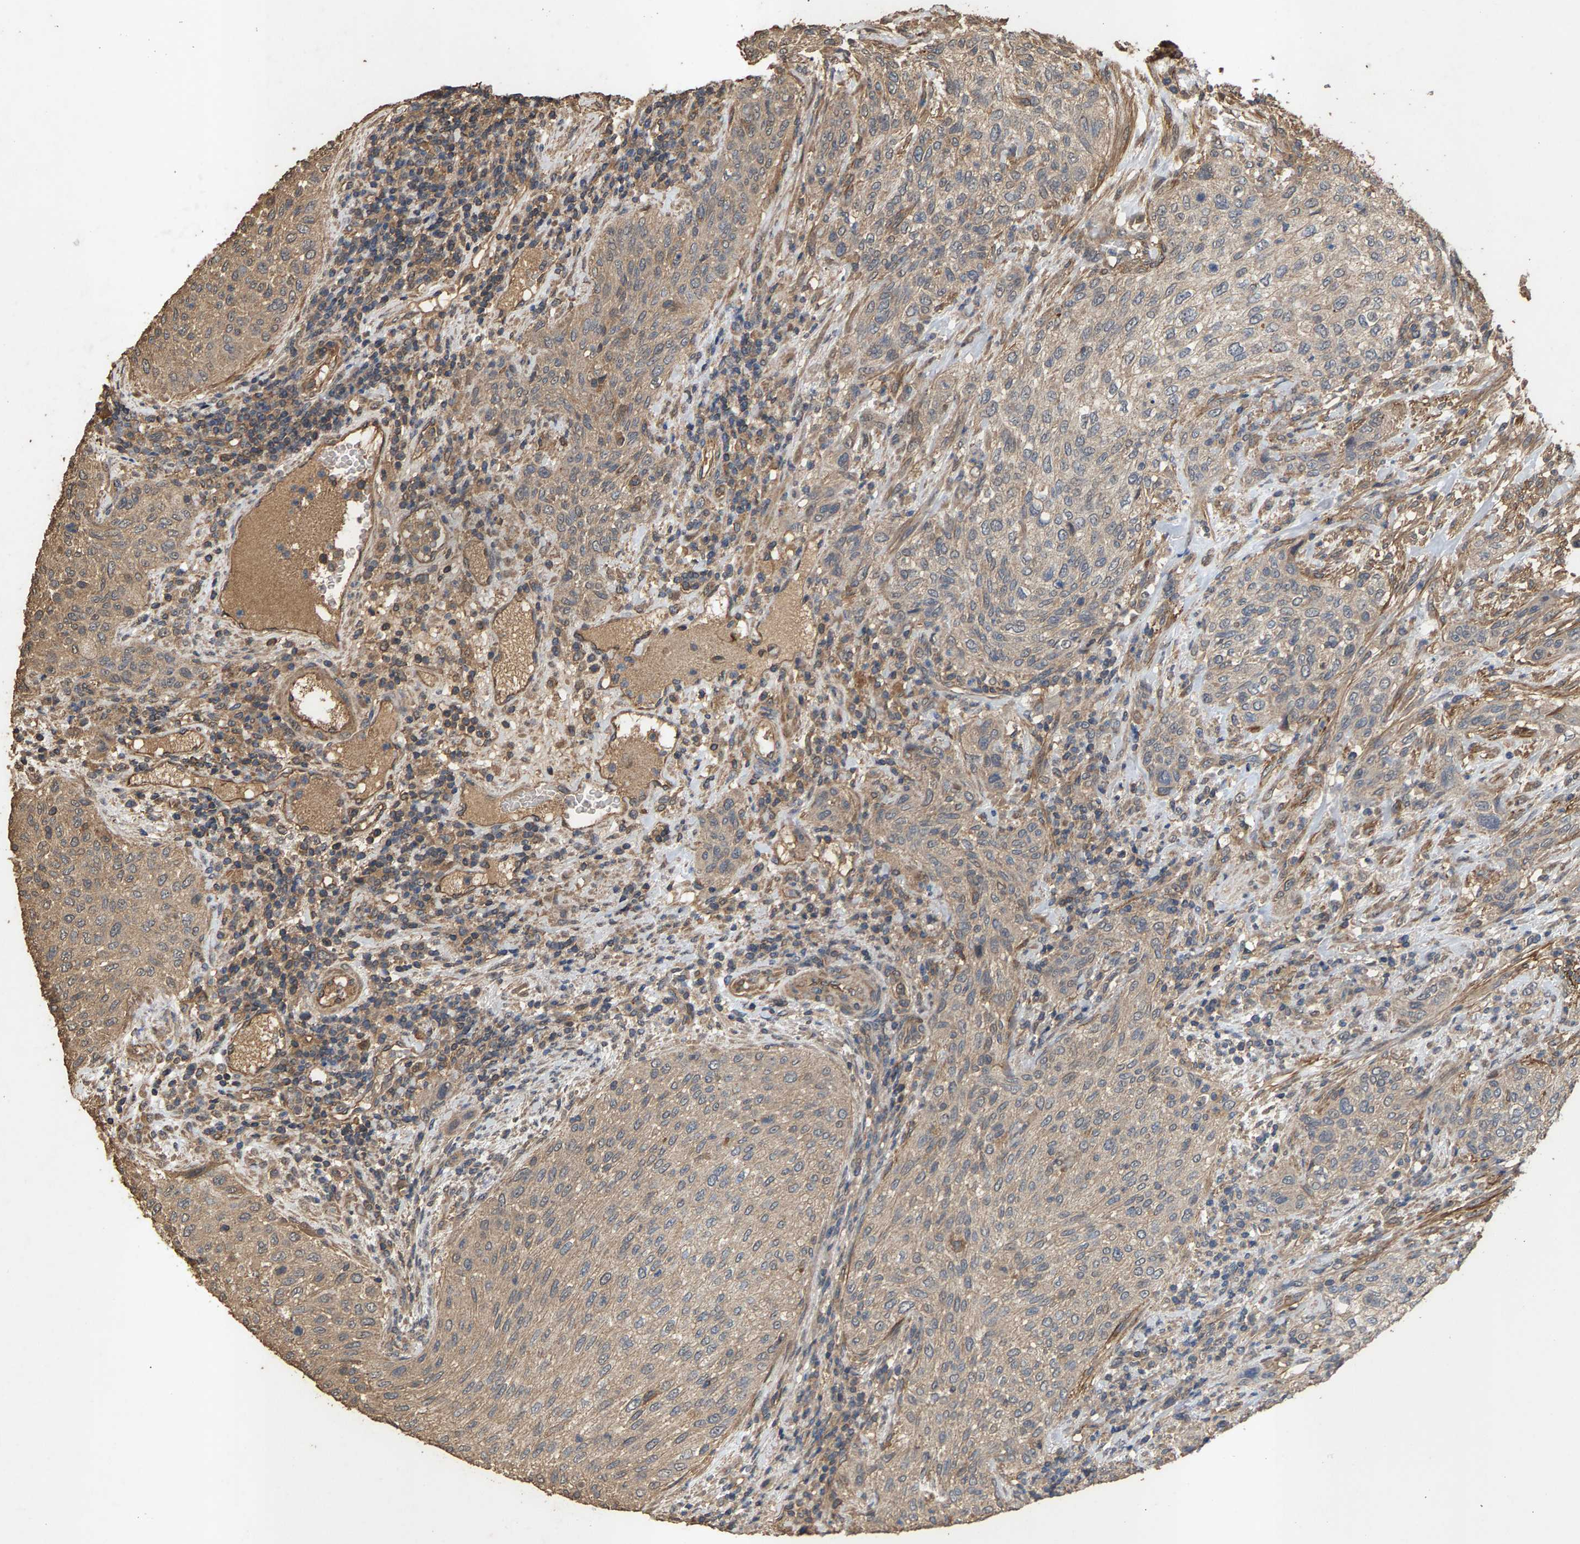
{"staining": {"intensity": "weak", "quantity": ">75%", "location": "cytoplasmic/membranous"}, "tissue": "urothelial cancer", "cell_type": "Tumor cells", "image_type": "cancer", "snomed": [{"axis": "morphology", "description": "Urothelial carcinoma, Low grade"}, {"axis": "morphology", "description": "Urothelial carcinoma, High grade"}, {"axis": "topography", "description": "Urinary bladder"}], "caption": "Weak cytoplasmic/membranous staining is appreciated in approximately >75% of tumor cells in urothelial cancer. Using DAB (brown) and hematoxylin (blue) stains, captured at high magnification using brightfield microscopy.", "gene": "HTRA3", "patient": {"sex": "male", "age": 35}}